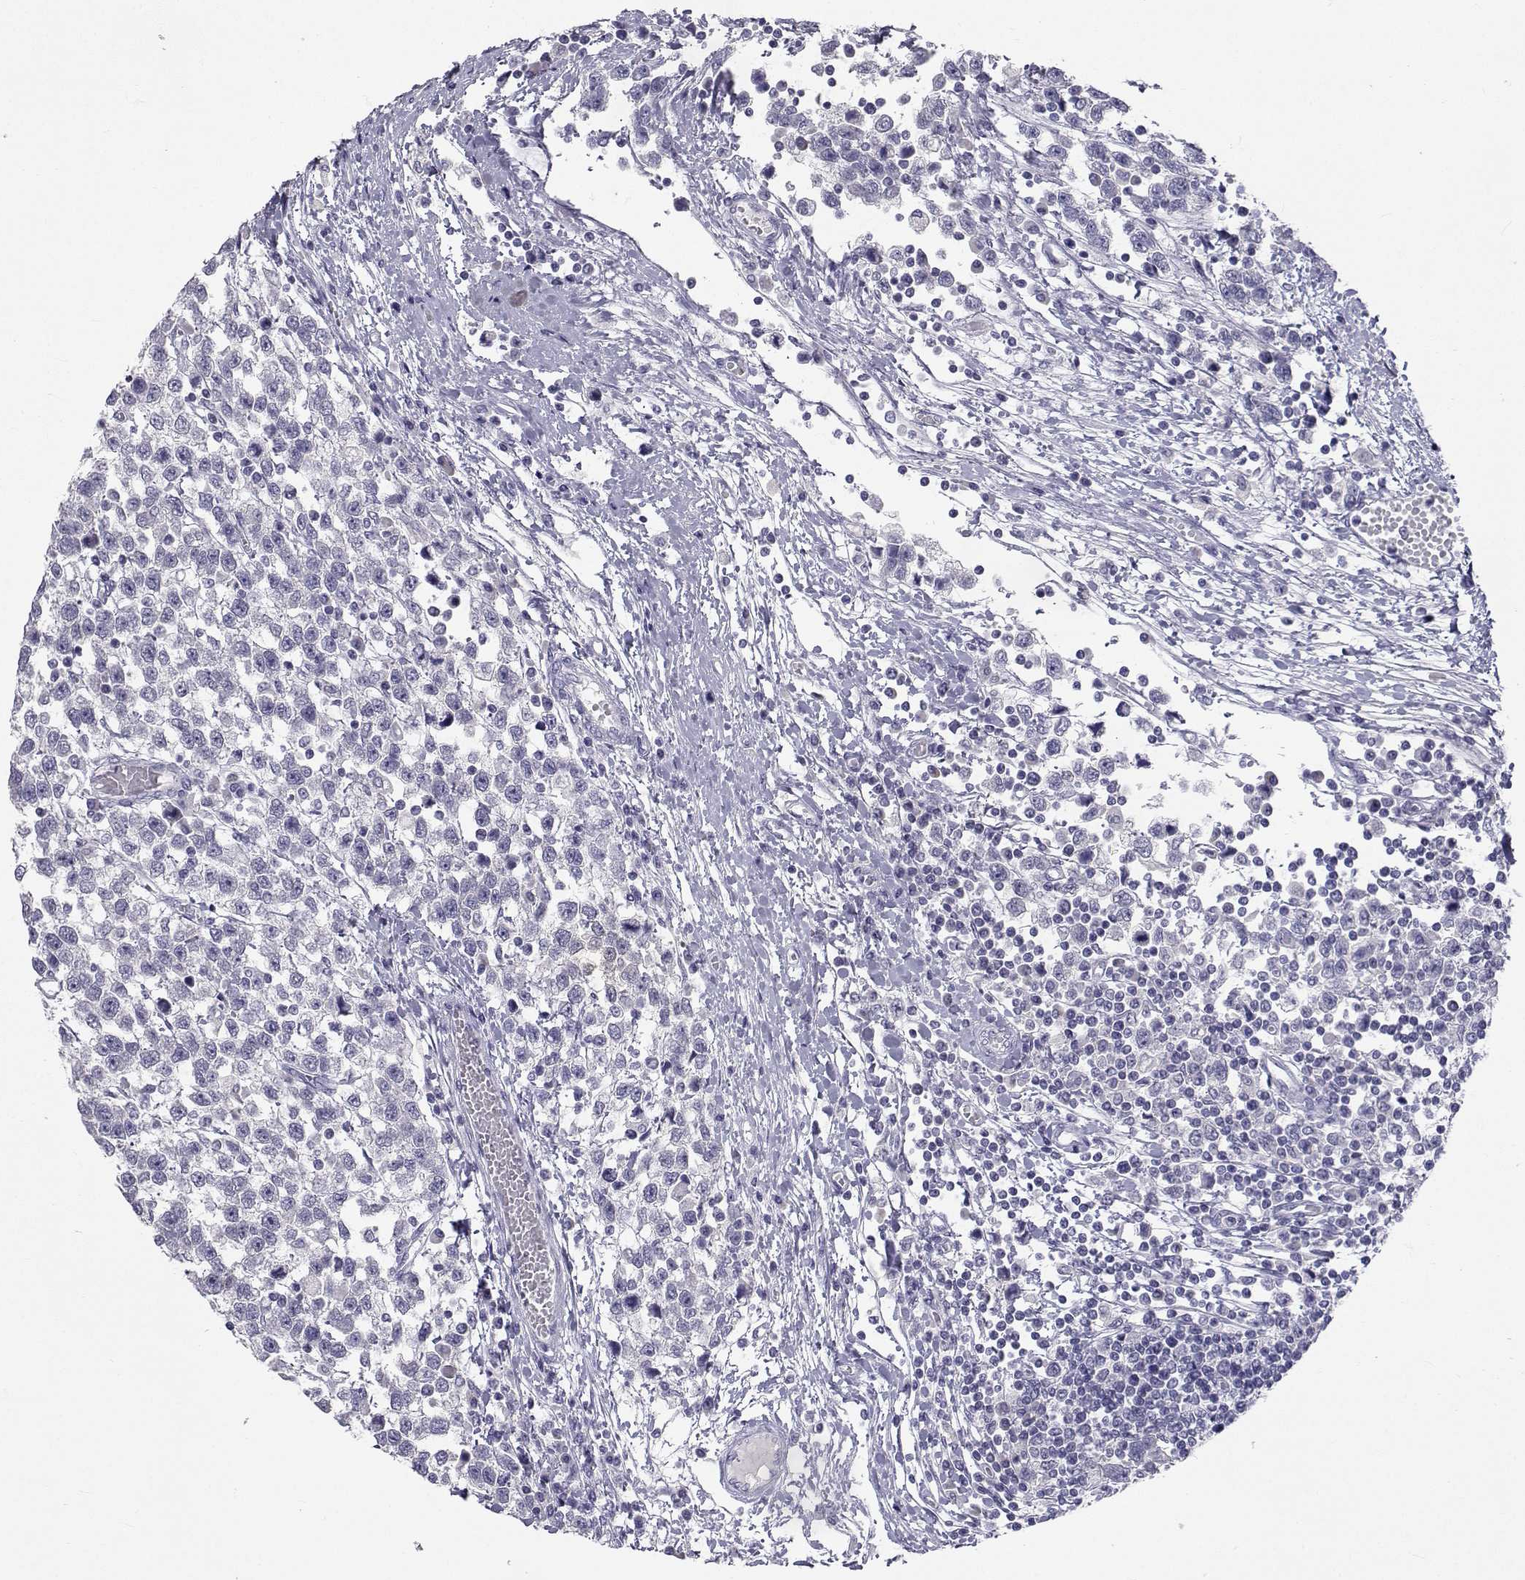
{"staining": {"intensity": "negative", "quantity": "none", "location": "none"}, "tissue": "testis cancer", "cell_type": "Tumor cells", "image_type": "cancer", "snomed": [{"axis": "morphology", "description": "Seminoma, NOS"}, {"axis": "topography", "description": "Testis"}], "caption": "This is a micrograph of IHC staining of testis cancer (seminoma), which shows no staining in tumor cells. (IHC, brightfield microscopy, high magnification).", "gene": "SLC6A3", "patient": {"sex": "male", "age": 34}}